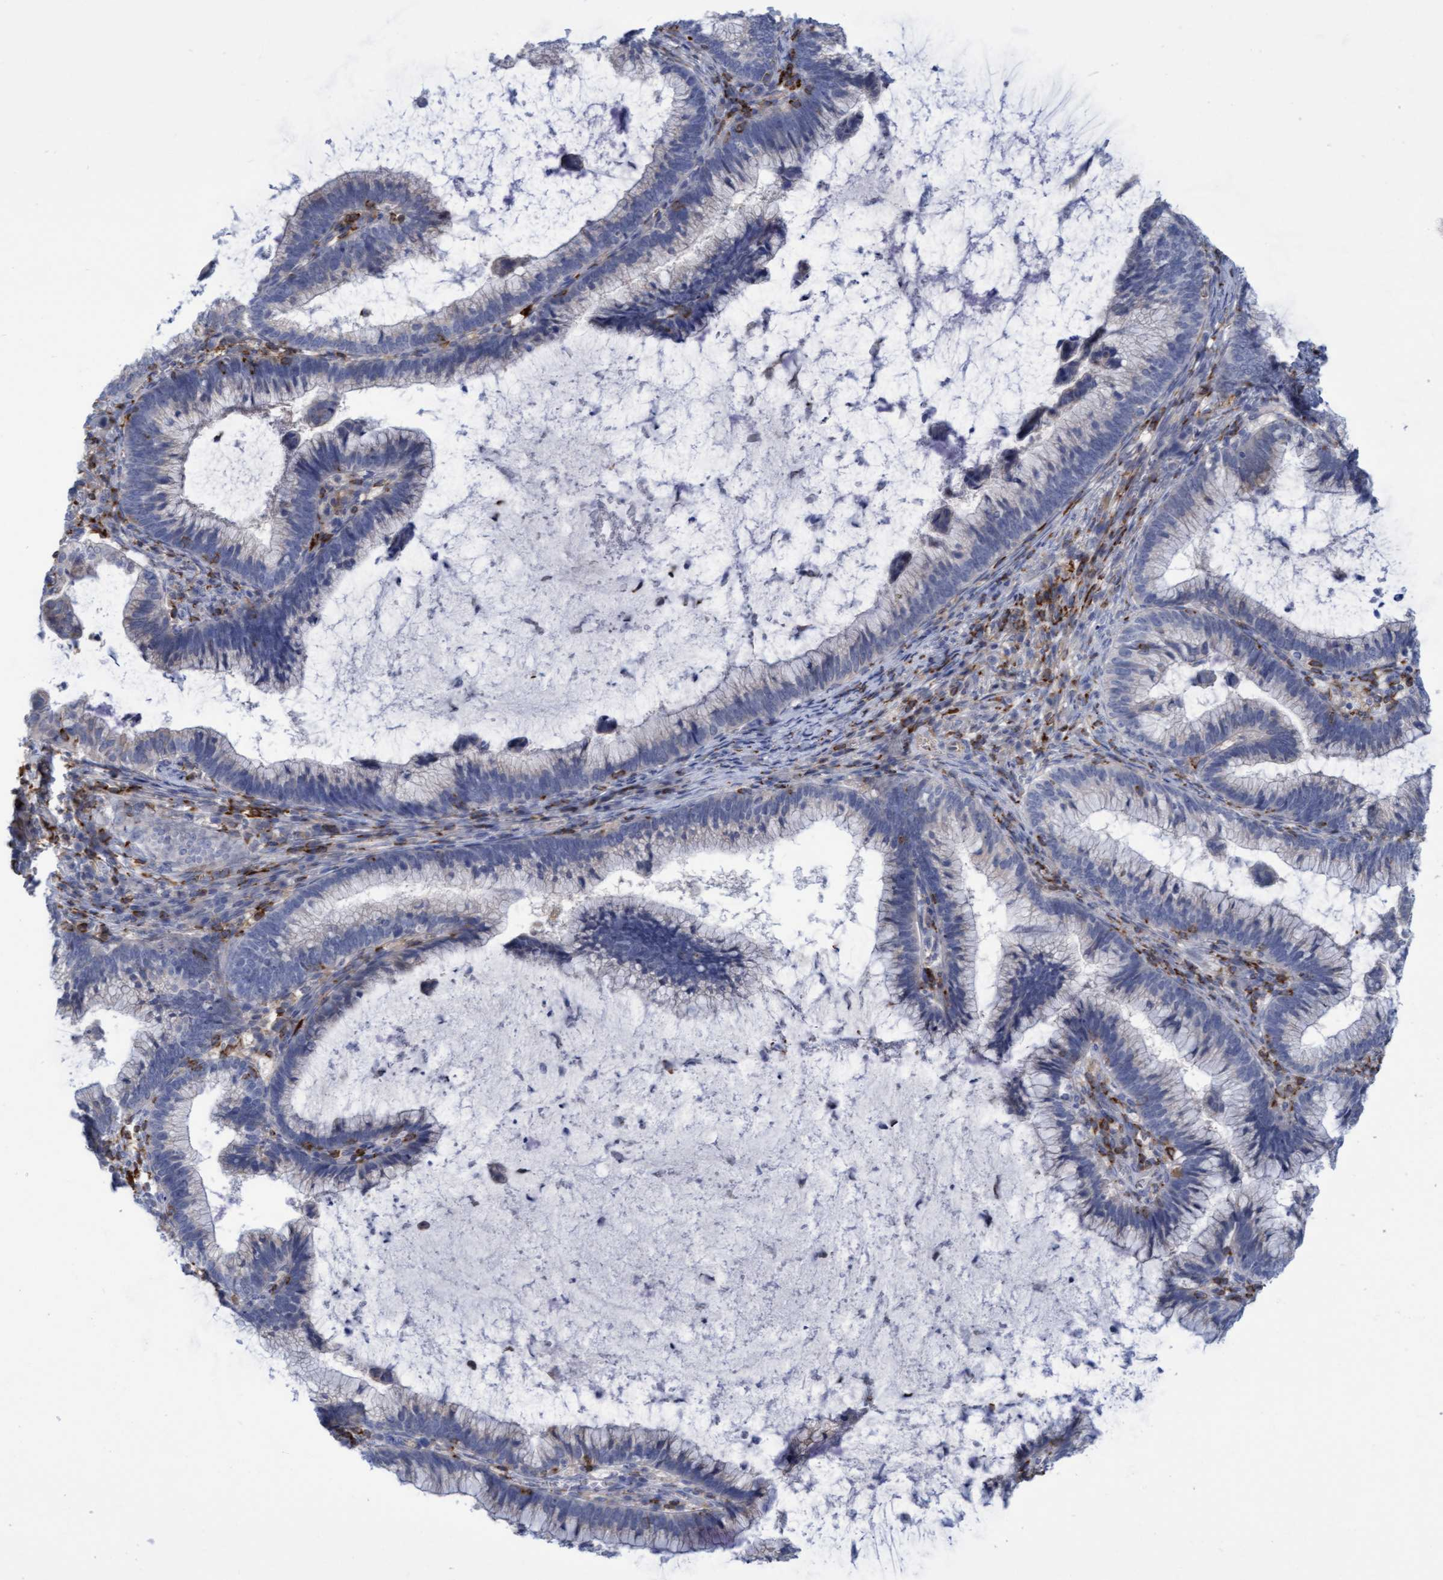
{"staining": {"intensity": "negative", "quantity": "none", "location": "none"}, "tissue": "cervical cancer", "cell_type": "Tumor cells", "image_type": "cancer", "snomed": [{"axis": "morphology", "description": "Adenocarcinoma, NOS"}, {"axis": "topography", "description": "Cervix"}], "caption": "DAB (3,3'-diaminobenzidine) immunohistochemical staining of adenocarcinoma (cervical) demonstrates no significant positivity in tumor cells.", "gene": "FNBP1", "patient": {"sex": "female", "age": 36}}